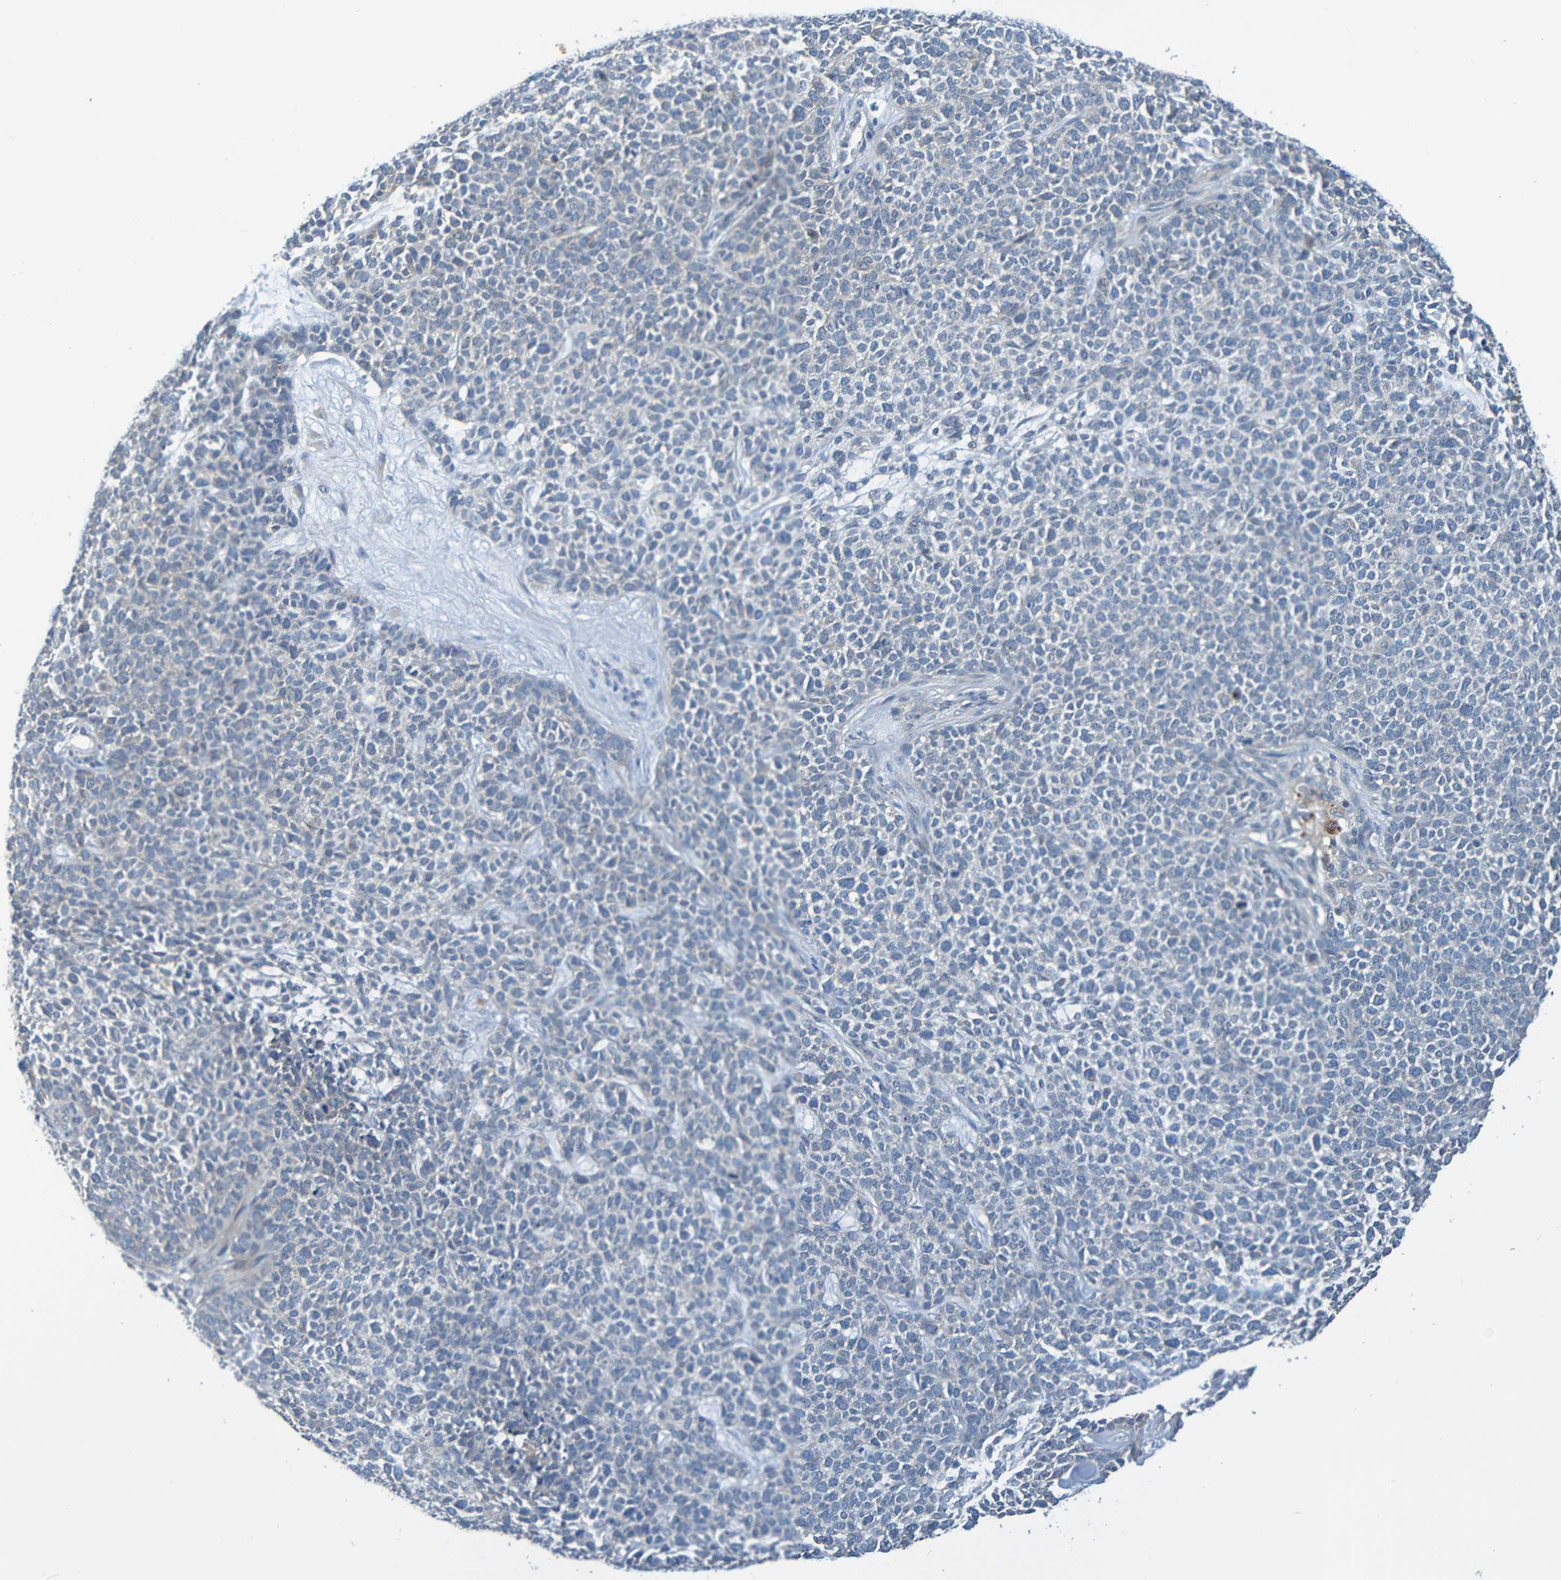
{"staining": {"intensity": "weak", "quantity": "<25%", "location": "cytoplasmic/membranous"}, "tissue": "skin cancer", "cell_type": "Tumor cells", "image_type": "cancer", "snomed": [{"axis": "morphology", "description": "Basal cell carcinoma"}, {"axis": "topography", "description": "Skin"}], "caption": "This is an immunohistochemistry photomicrograph of human skin cancer. There is no positivity in tumor cells.", "gene": "CYP4F2", "patient": {"sex": "female", "age": 84}}